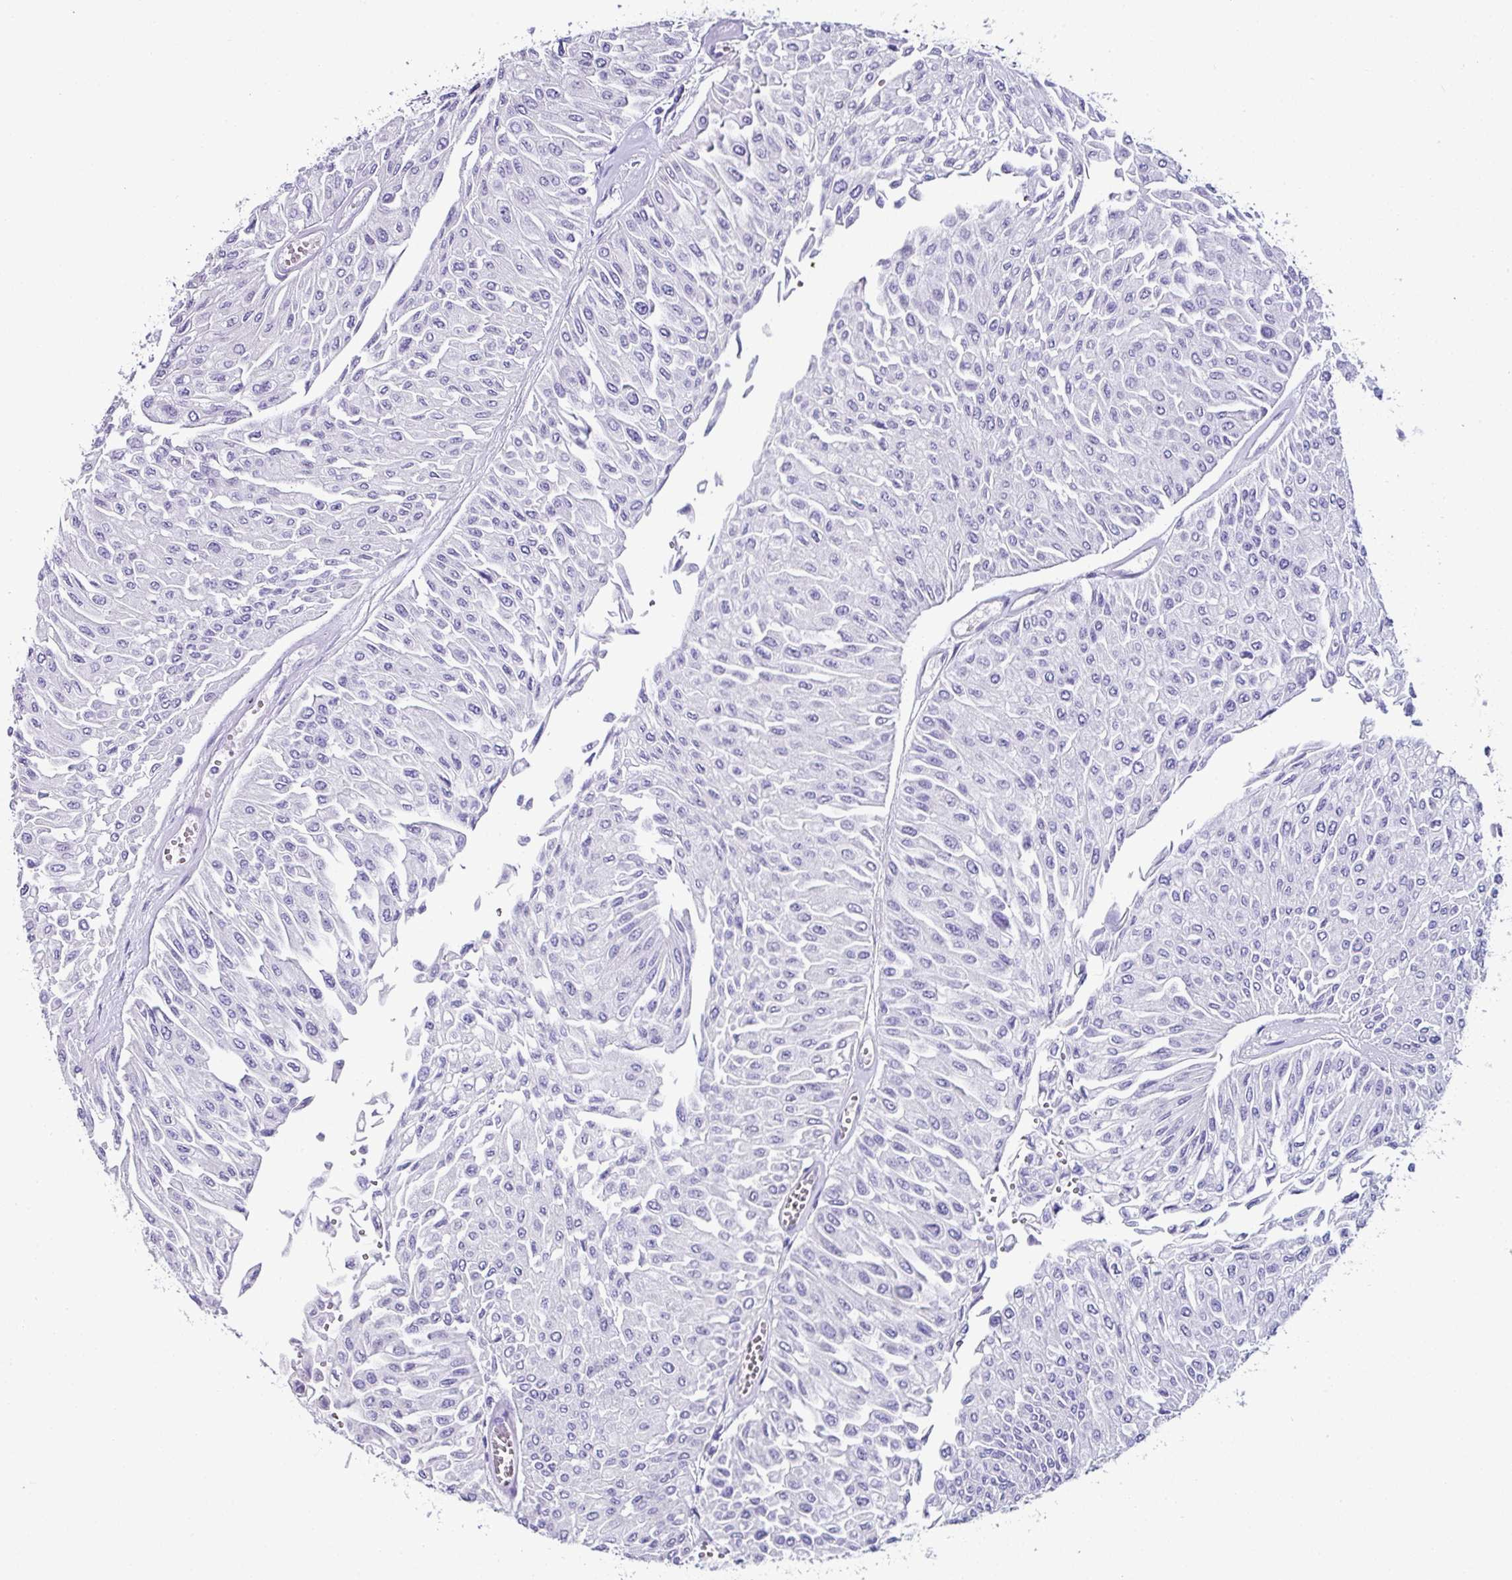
{"staining": {"intensity": "negative", "quantity": "none", "location": "none"}, "tissue": "urothelial cancer", "cell_type": "Tumor cells", "image_type": "cancer", "snomed": [{"axis": "morphology", "description": "Urothelial carcinoma, Low grade"}, {"axis": "topography", "description": "Urinary bladder"}], "caption": "The image exhibits no staining of tumor cells in urothelial cancer.", "gene": "NAPSA", "patient": {"sex": "male", "age": 67}}